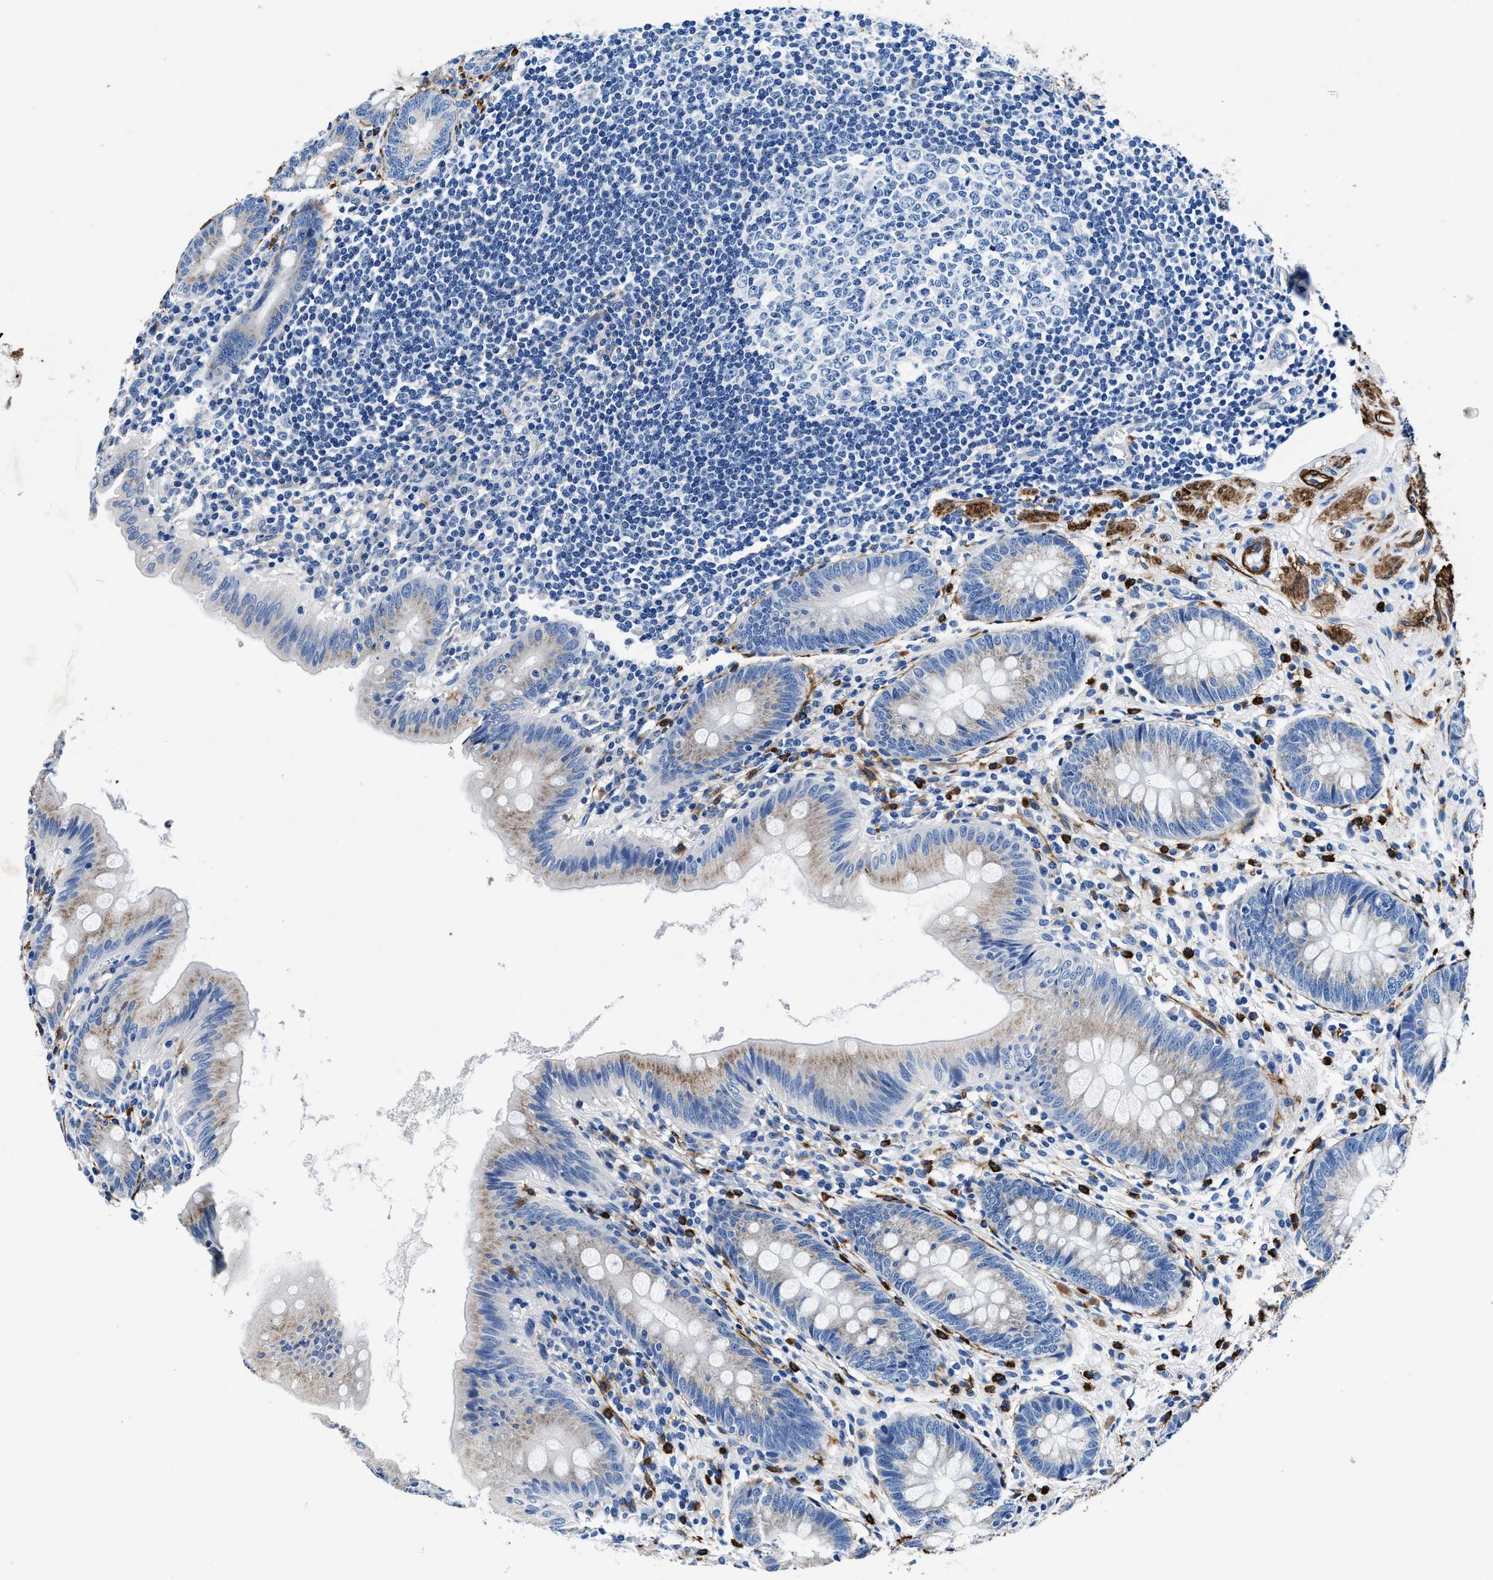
{"staining": {"intensity": "weak", "quantity": "<25%", "location": "cytoplasmic/membranous"}, "tissue": "appendix", "cell_type": "Glandular cells", "image_type": "normal", "snomed": [{"axis": "morphology", "description": "Normal tissue, NOS"}, {"axis": "topography", "description": "Appendix"}], "caption": "An image of human appendix is negative for staining in glandular cells. Brightfield microscopy of IHC stained with DAB (brown) and hematoxylin (blue), captured at high magnification.", "gene": "TEX261", "patient": {"sex": "male", "age": 56}}